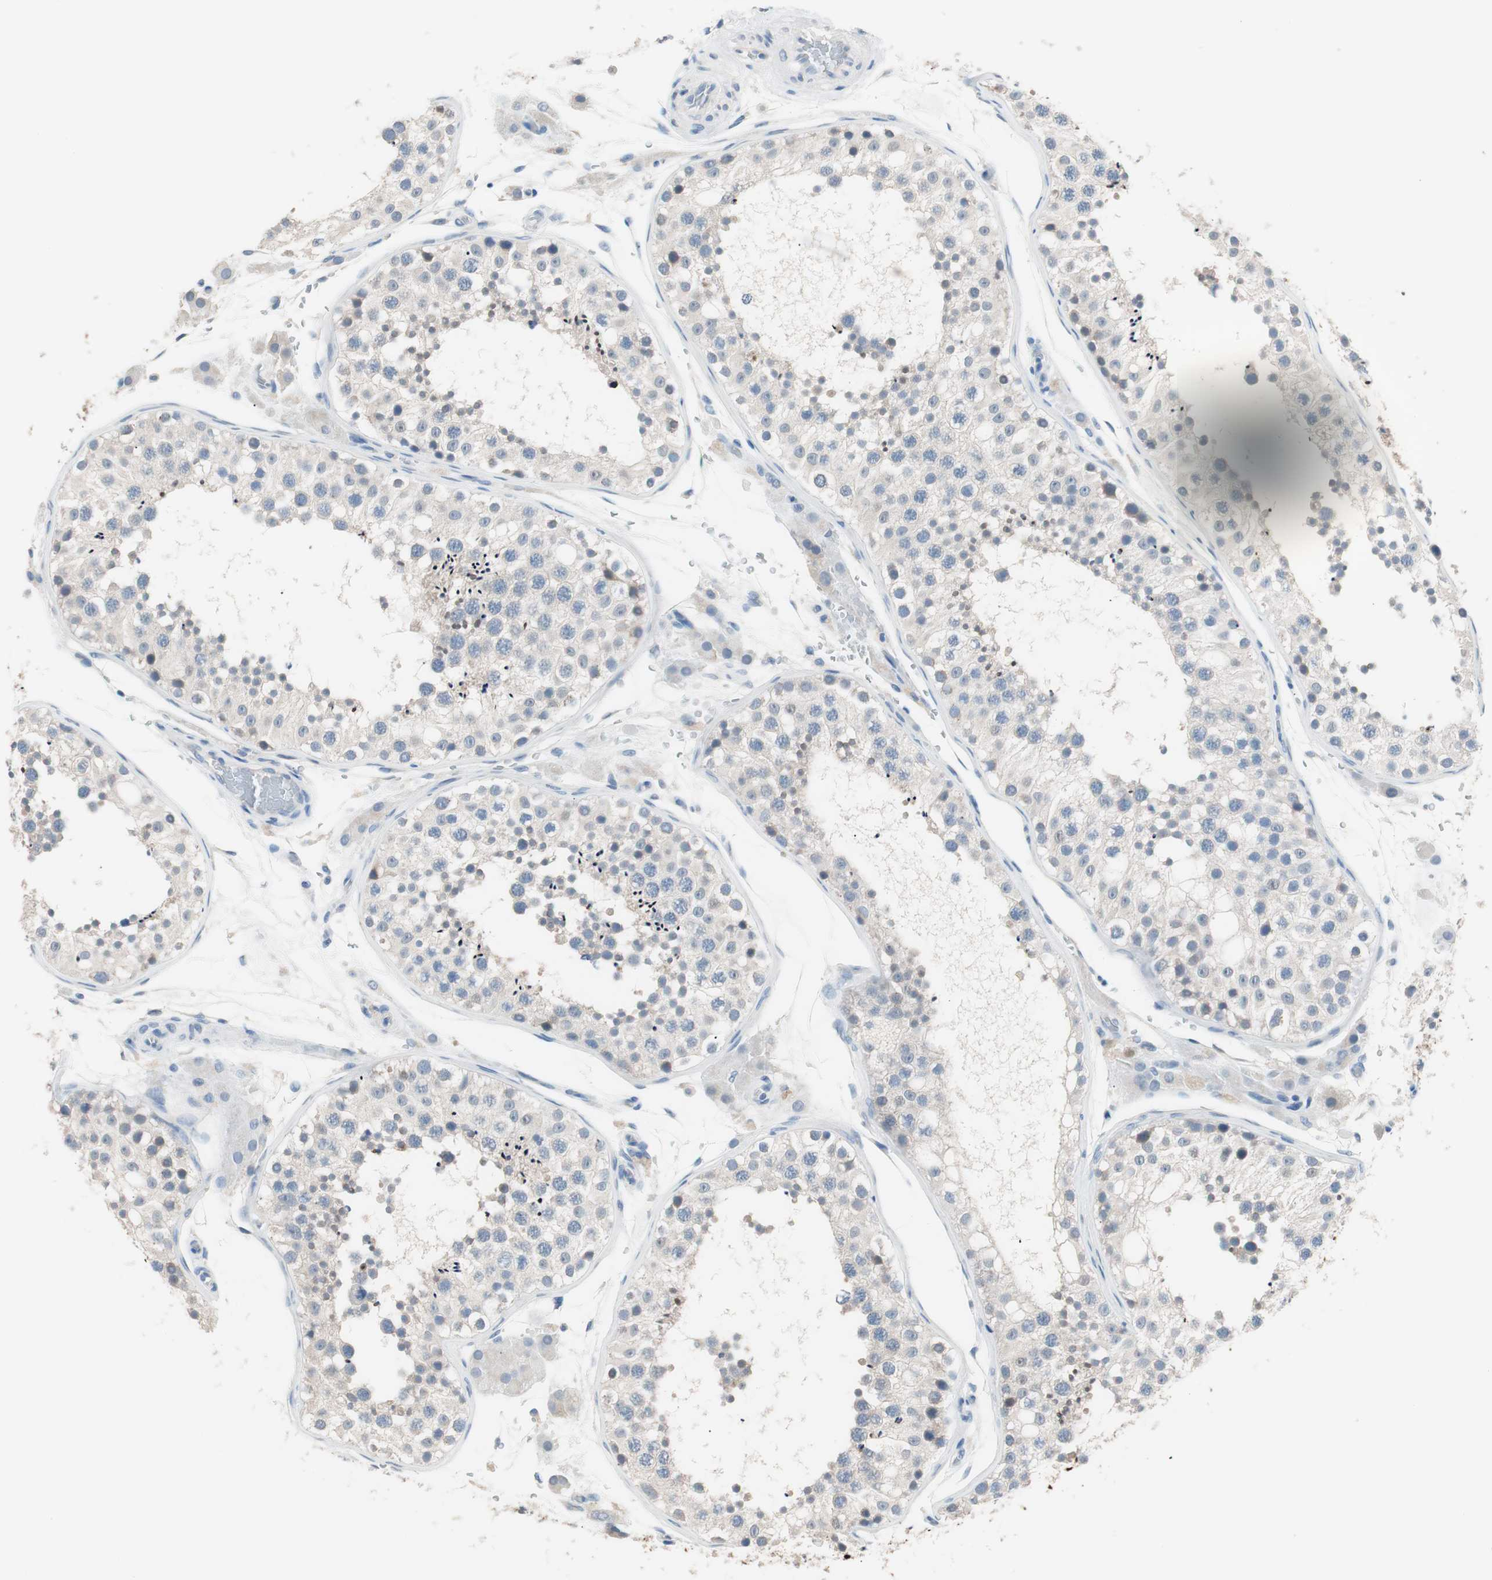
{"staining": {"intensity": "weak", "quantity": "25%-75%", "location": "cytoplasmic/membranous"}, "tissue": "testis", "cell_type": "Cells in seminiferous ducts", "image_type": "normal", "snomed": [{"axis": "morphology", "description": "Normal tissue, NOS"}, {"axis": "topography", "description": "Testis"}], "caption": "Testis stained with DAB (3,3'-diaminobenzidine) immunohistochemistry shows low levels of weak cytoplasmic/membranous staining in about 25%-75% of cells in seminiferous ducts. The protein is stained brown, and the nuclei are stained in blue (DAB IHC with brightfield microscopy, high magnification).", "gene": "VIL1", "patient": {"sex": "male", "age": 26}}